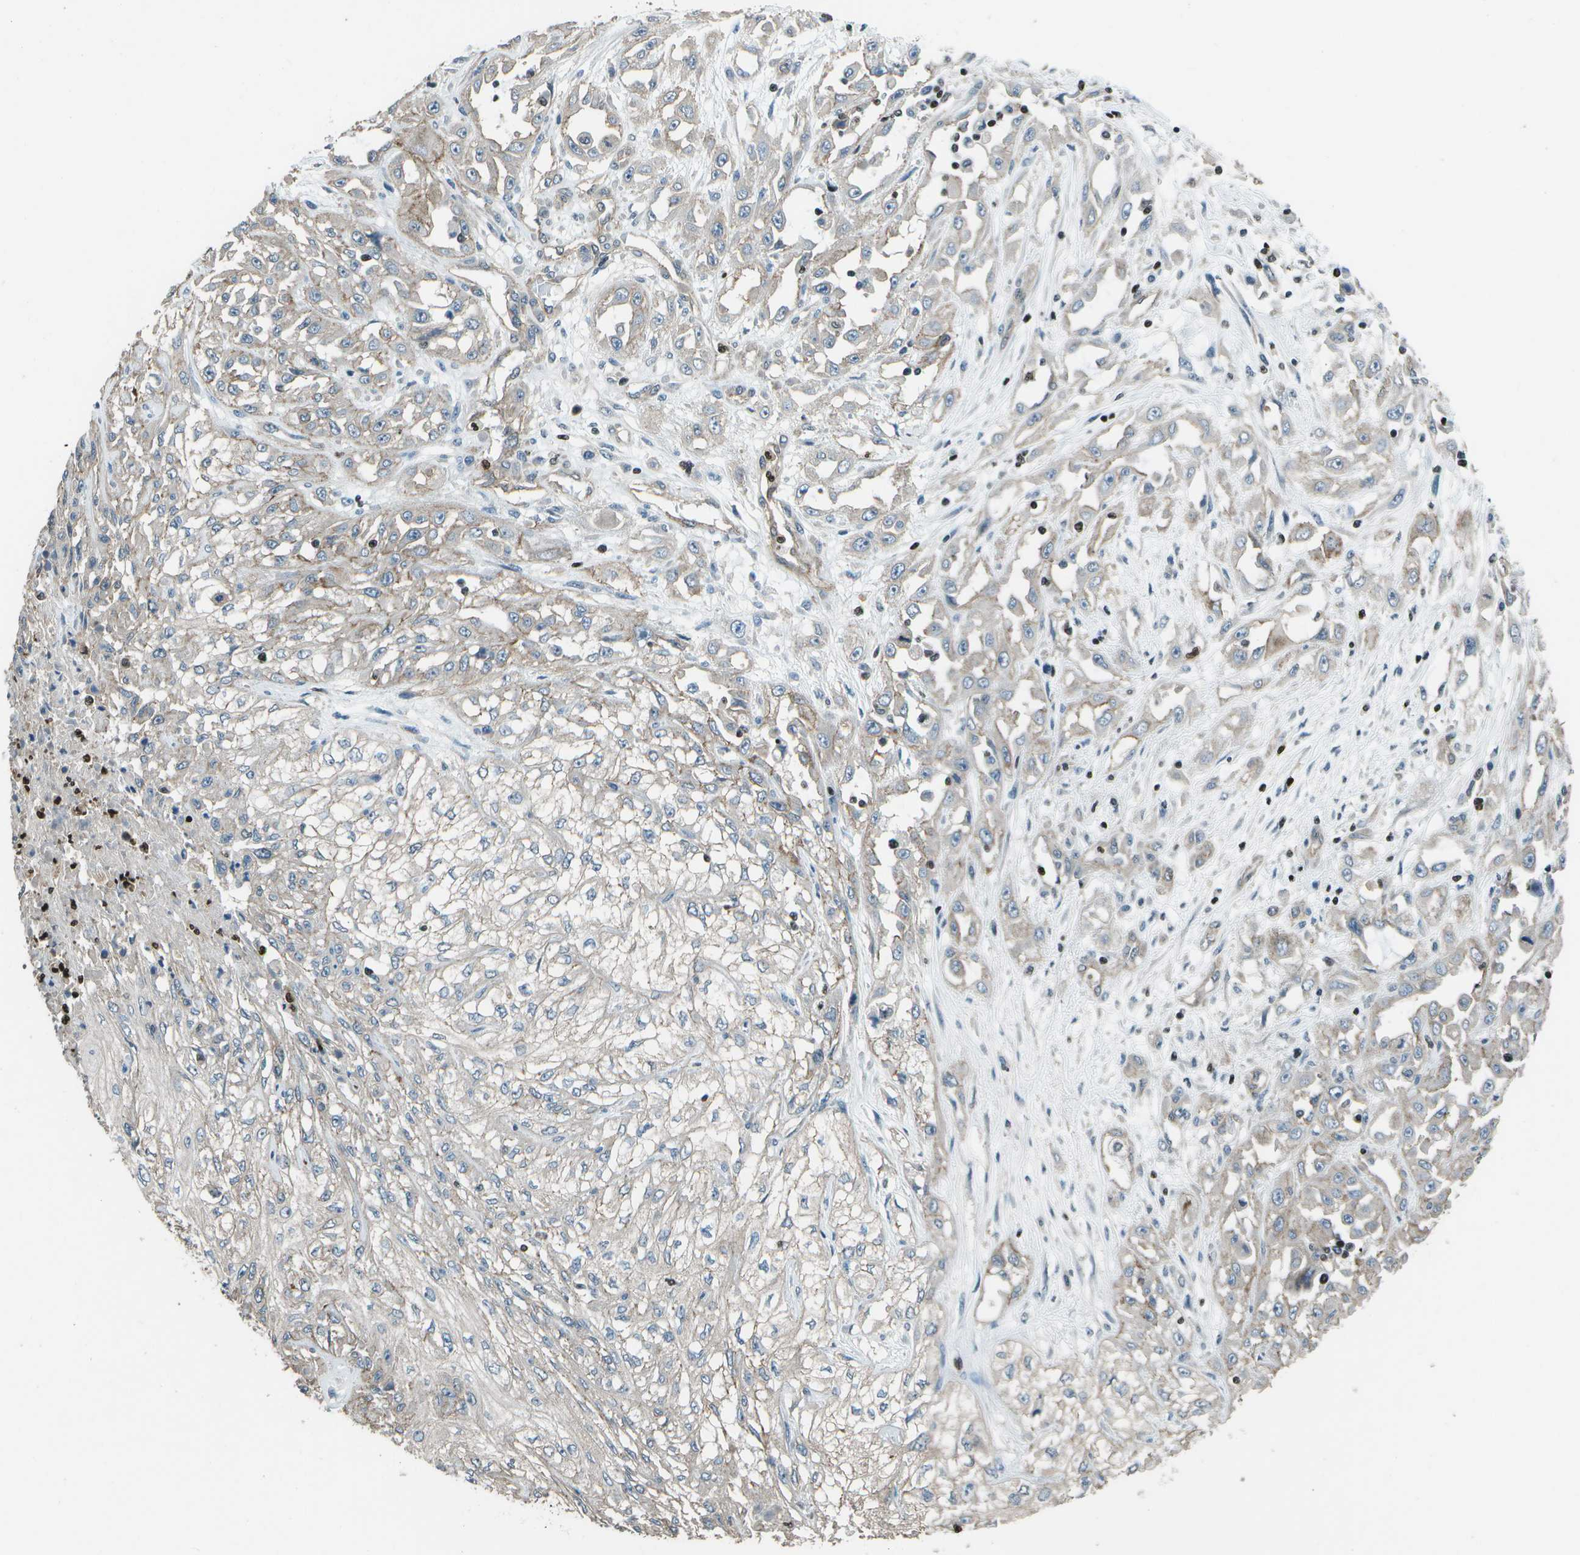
{"staining": {"intensity": "weak", "quantity": "<25%", "location": "cytoplasmic/membranous"}, "tissue": "skin cancer", "cell_type": "Tumor cells", "image_type": "cancer", "snomed": [{"axis": "morphology", "description": "Squamous cell carcinoma, NOS"}, {"axis": "morphology", "description": "Squamous cell carcinoma, metastatic, NOS"}, {"axis": "topography", "description": "Skin"}, {"axis": "topography", "description": "Lymph node"}], "caption": "A photomicrograph of skin metastatic squamous cell carcinoma stained for a protein reveals no brown staining in tumor cells. (DAB IHC visualized using brightfield microscopy, high magnification).", "gene": "PDLIM1", "patient": {"sex": "male", "age": 75}}